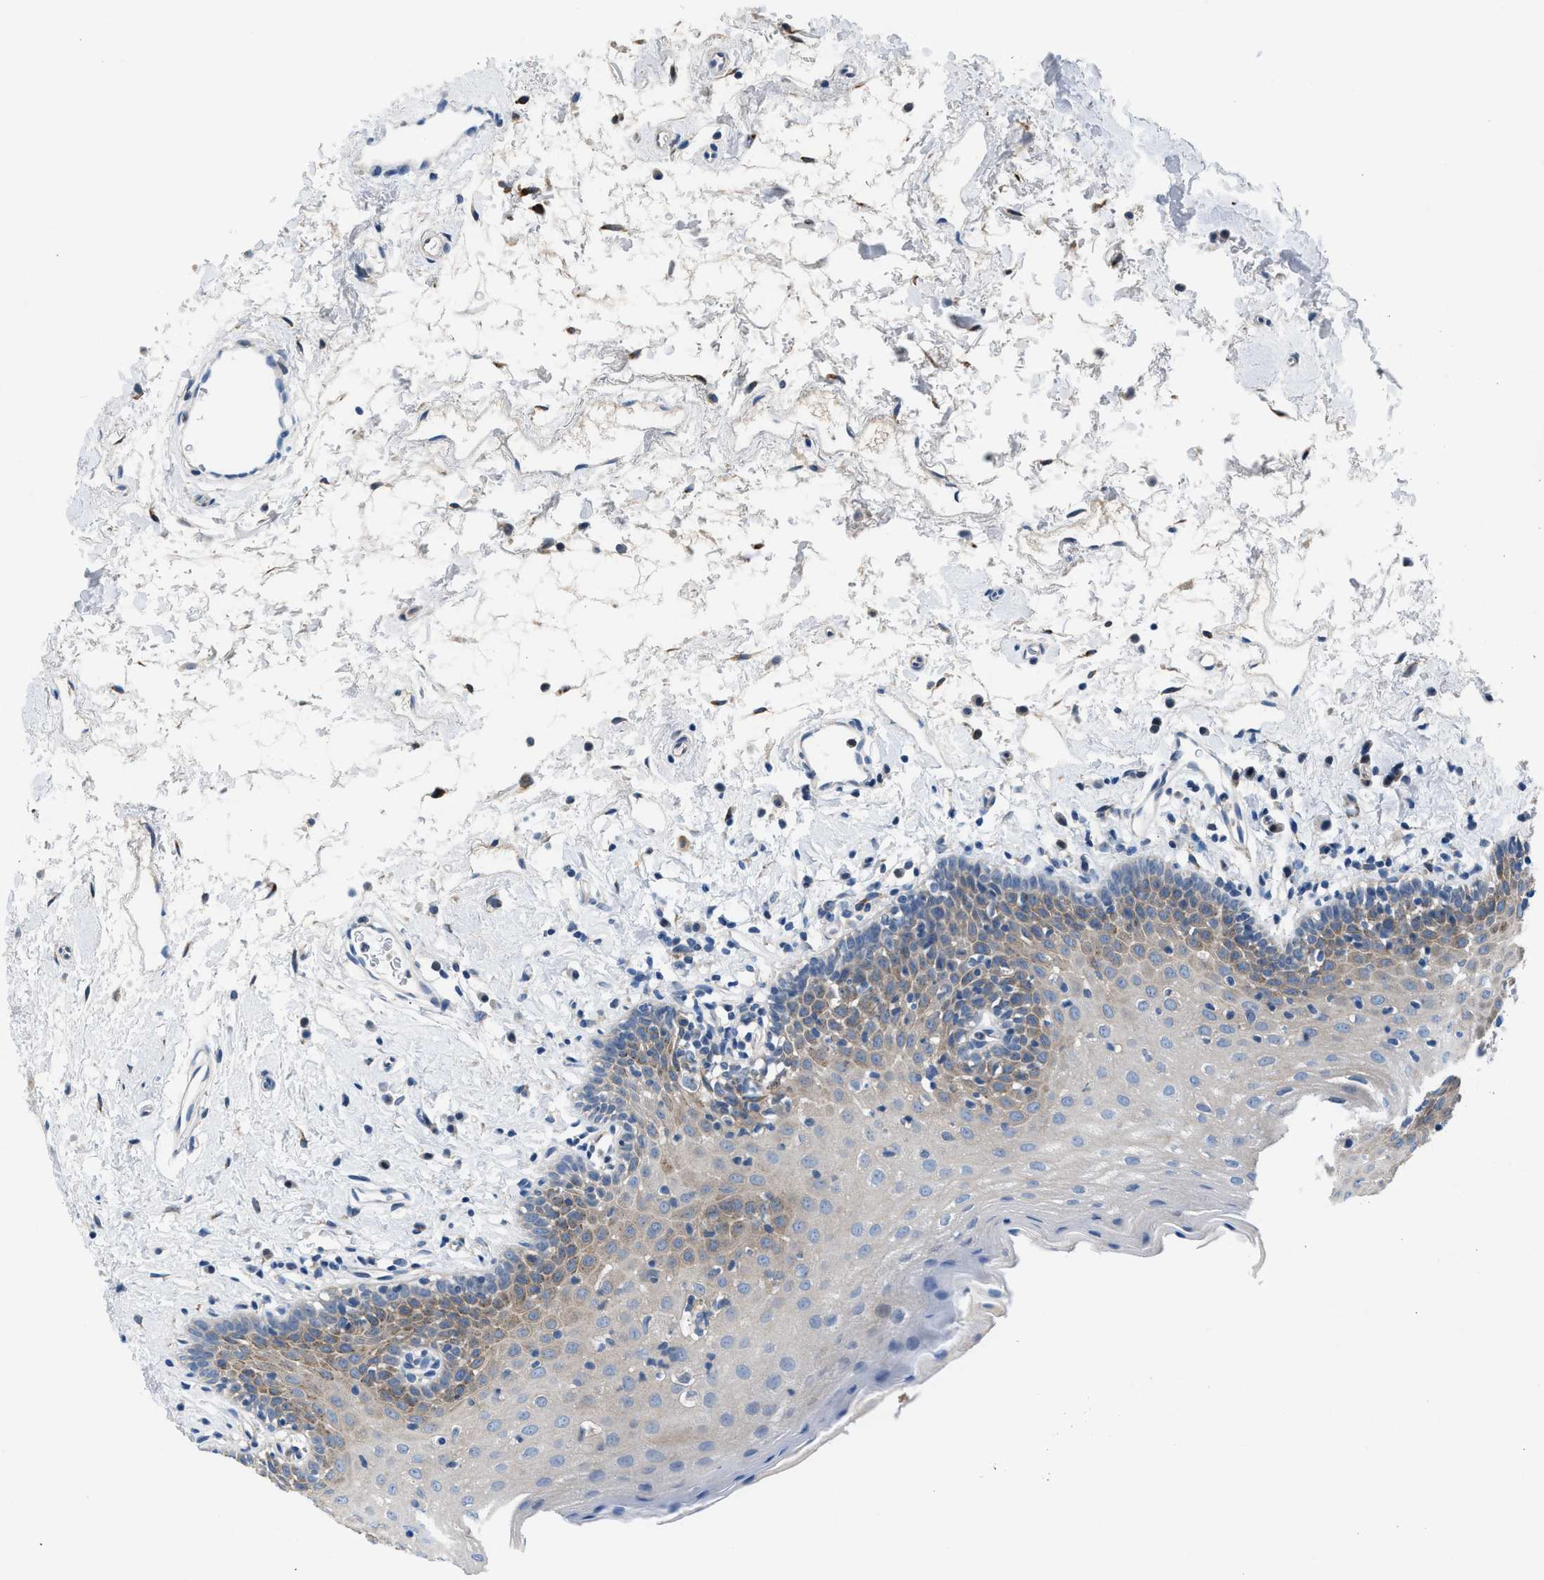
{"staining": {"intensity": "weak", "quantity": "25%-75%", "location": "cytoplasmic/membranous"}, "tissue": "oral mucosa", "cell_type": "Squamous epithelial cells", "image_type": "normal", "snomed": [{"axis": "morphology", "description": "Normal tissue, NOS"}, {"axis": "topography", "description": "Oral tissue"}], "caption": "Normal oral mucosa reveals weak cytoplasmic/membranous expression in approximately 25%-75% of squamous epithelial cells, visualized by immunohistochemistry.", "gene": "BNC2", "patient": {"sex": "male", "age": 66}}